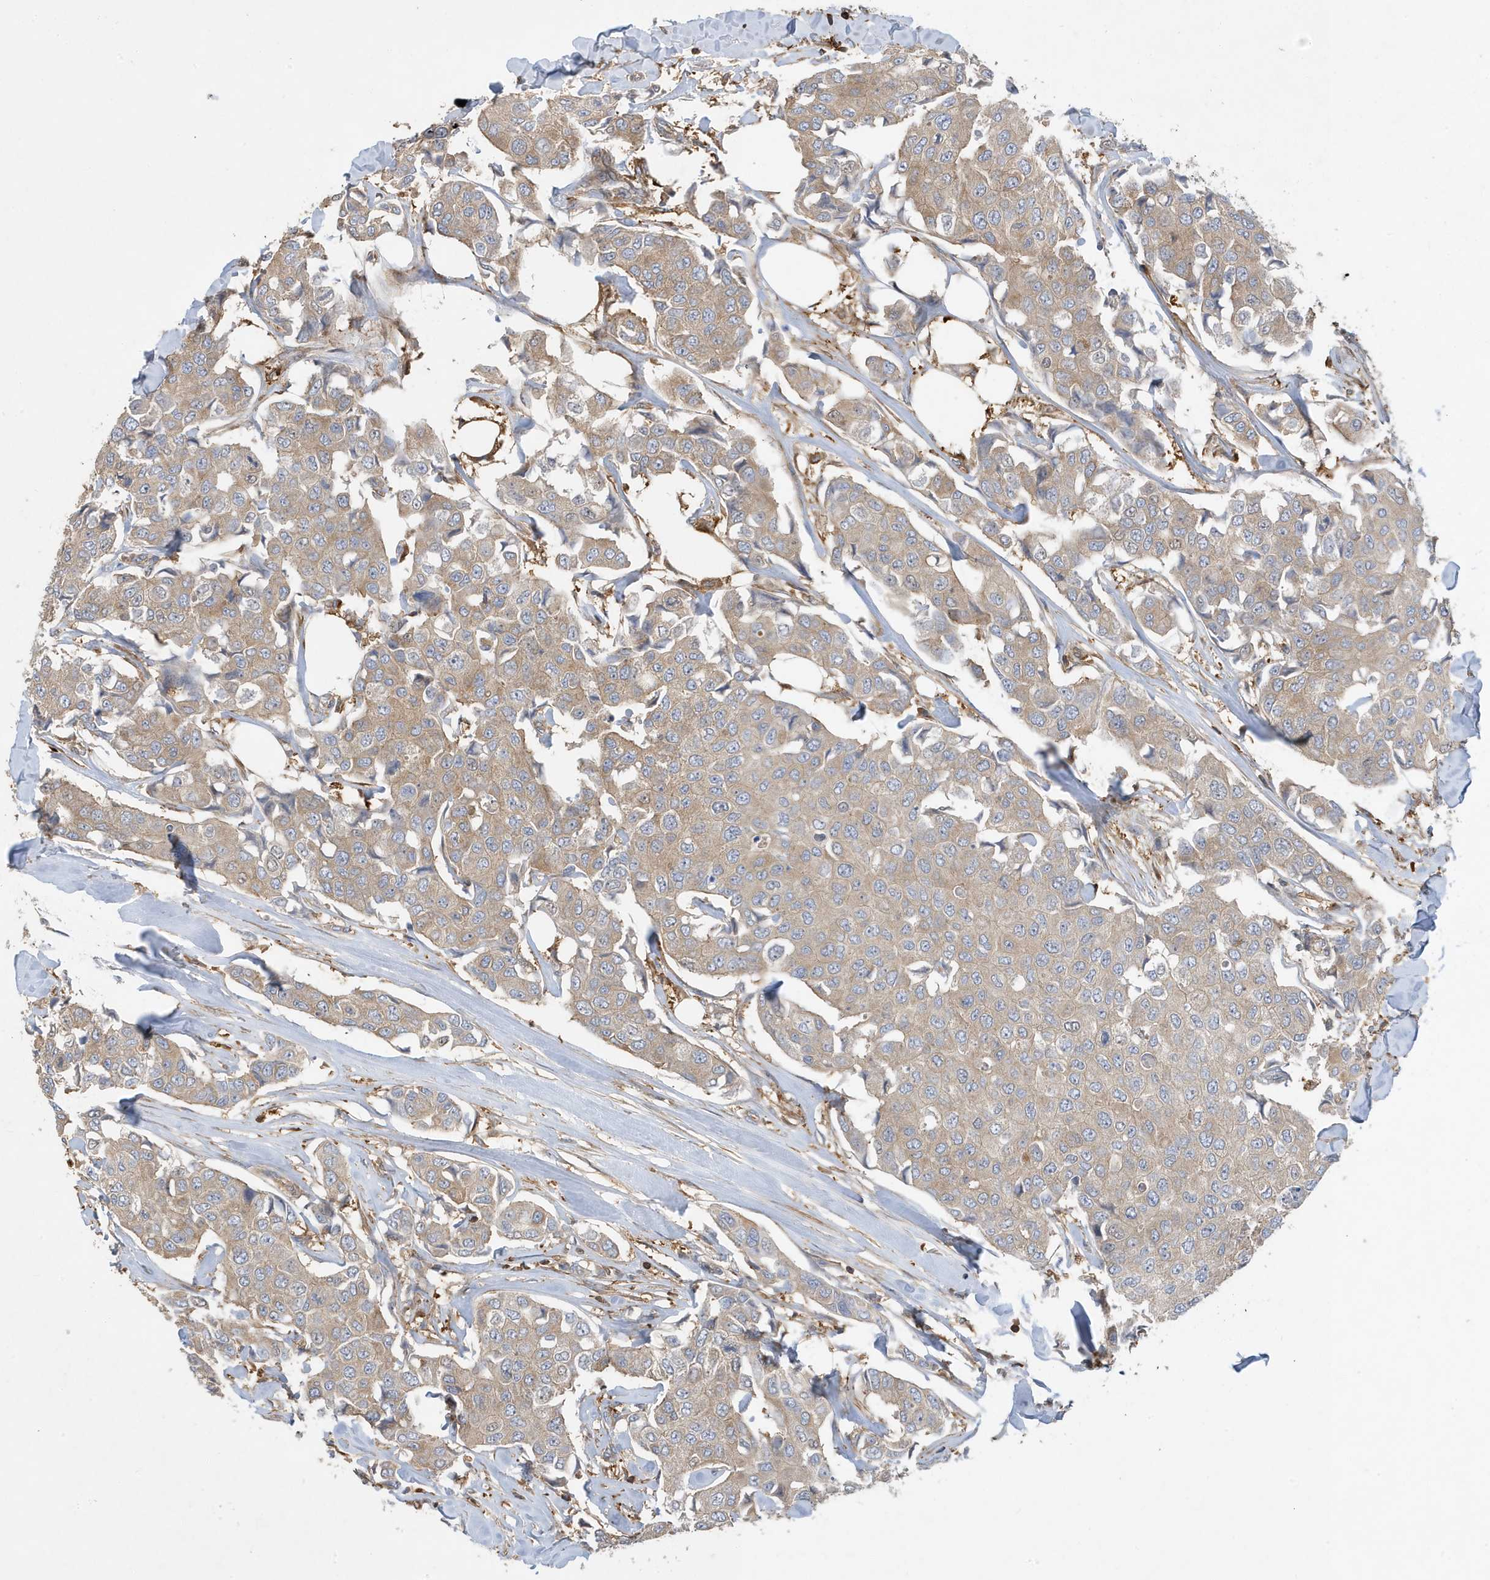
{"staining": {"intensity": "weak", "quantity": ">75%", "location": "cytoplasmic/membranous"}, "tissue": "breast cancer", "cell_type": "Tumor cells", "image_type": "cancer", "snomed": [{"axis": "morphology", "description": "Duct carcinoma"}, {"axis": "topography", "description": "Breast"}], "caption": "The image exhibits staining of breast invasive ductal carcinoma, revealing weak cytoplasmic/membranous protein staining (brown color) within tumor cells.", "gene": "LAPTM4A", "patient": {"sex": "female", "age": 80}}